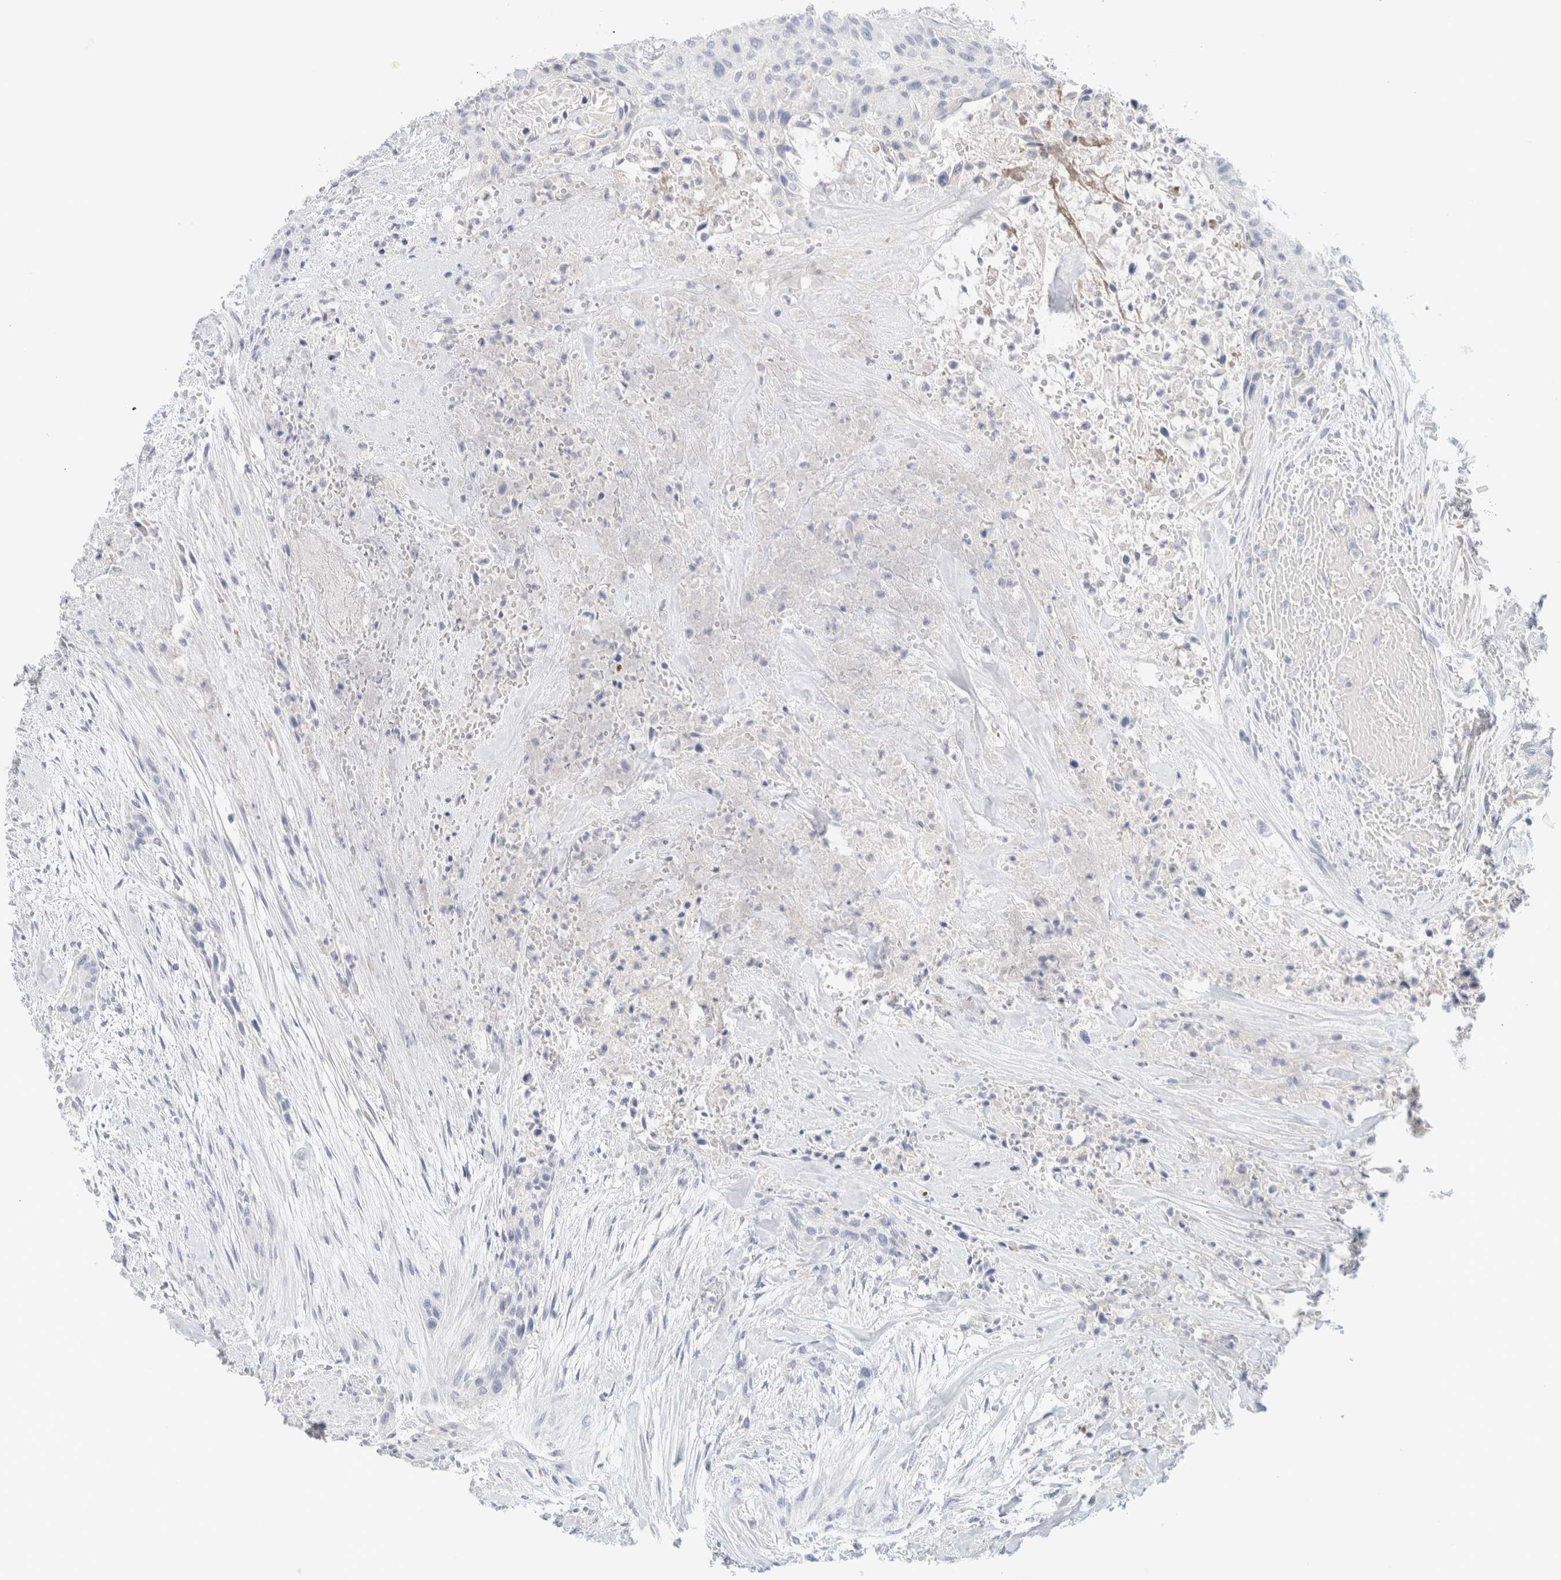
{"staining": {"intensity": "negative", "quantity": "none", "location": "none"}, "tissue": "urothelial cancer", "cell_type": "Tumor cells", "image_type": "cancer", "snomed": [{"axis": "morphology", "description": "Urothelial carcinoma, High grade"}, {"axis": "topography", "description": "Urinary bladder"}], "caption": "This is an IHC micrograph of human urothelial cancer. There is no staining in tumor cells.", "gene": "HEXD", "patient": {"sex": "male", "age": 35}}